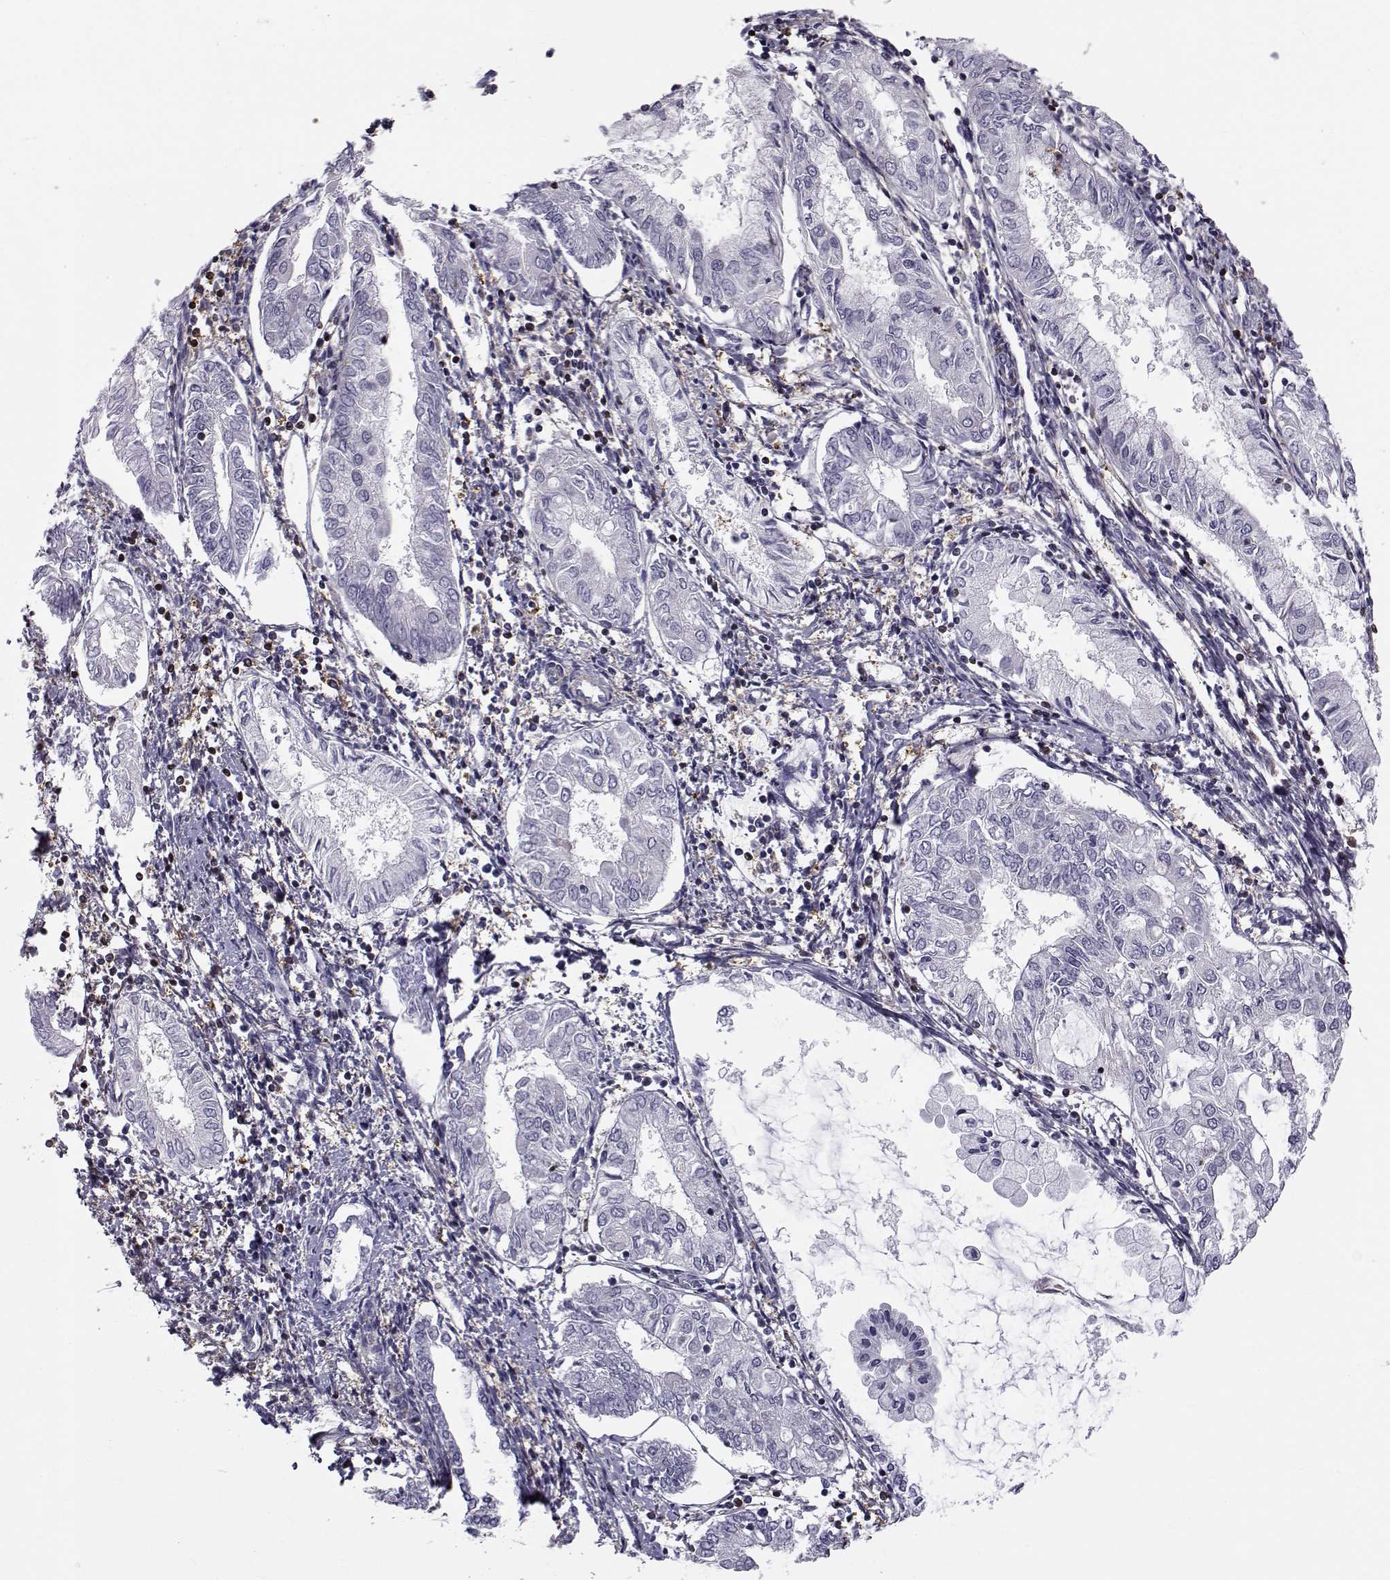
{"staining": {"intensity": "negative", "quantity": "none", "location": "none"}, "tissue": "endometrial cancer", "cell_type": "Tumor cells", "image_type": "cancer", "snomed": [{"axis": "morphology", "description": "Adenocarcinoma, NOS"}, {"axis": "topography", "description": "Endometrium"}], "caption": "IHC photomicrograph of endometrial adenocarcinoma stained for a protein (brown), which demonstrates no positivity in tumor cells.", "gene": "LRRC27", "patient": {"sex": "female", "age": 68}}